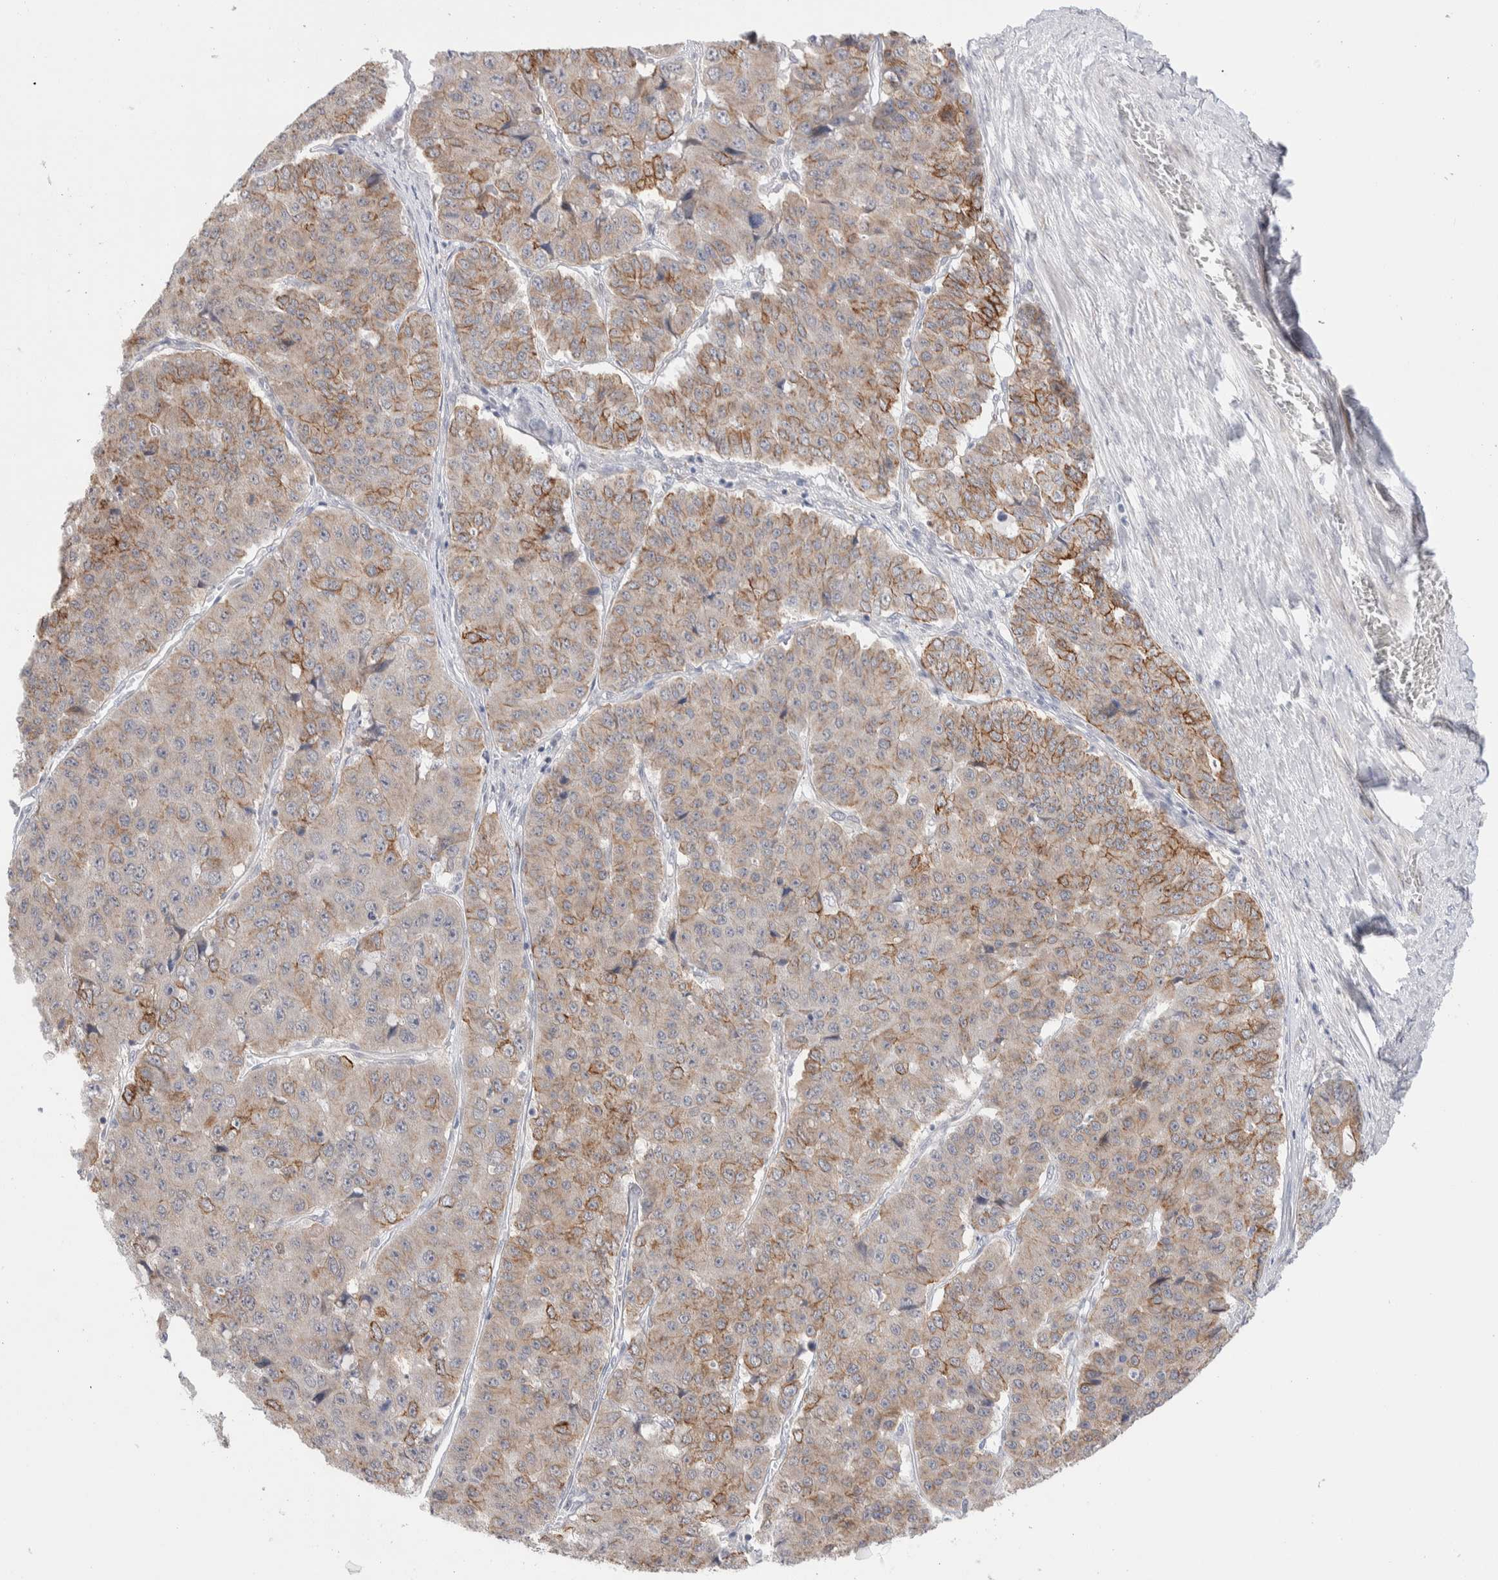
{"staining": {"intensity": "moderate", "quantity": ">75%", "location": "cytoplasmic/membranous"}, "tissue": "pancreatic cancer", "cell_type": "Tumor cells", "image_type": "cancer", "snomed": [{"axis": "morphology", "description": "Adenocarcinoma, NOS"}, {"axis": "topography", "description": "Pancreas"}], "caption": "IHC (DAB) staining of adenocarcinoma (pancreatic) reveals moderate cytoplasmic/membranous protein staining in about >75% of tumor cells.", "gene": "C1orf112", "patient": {"sex": "male", "age": 50}}